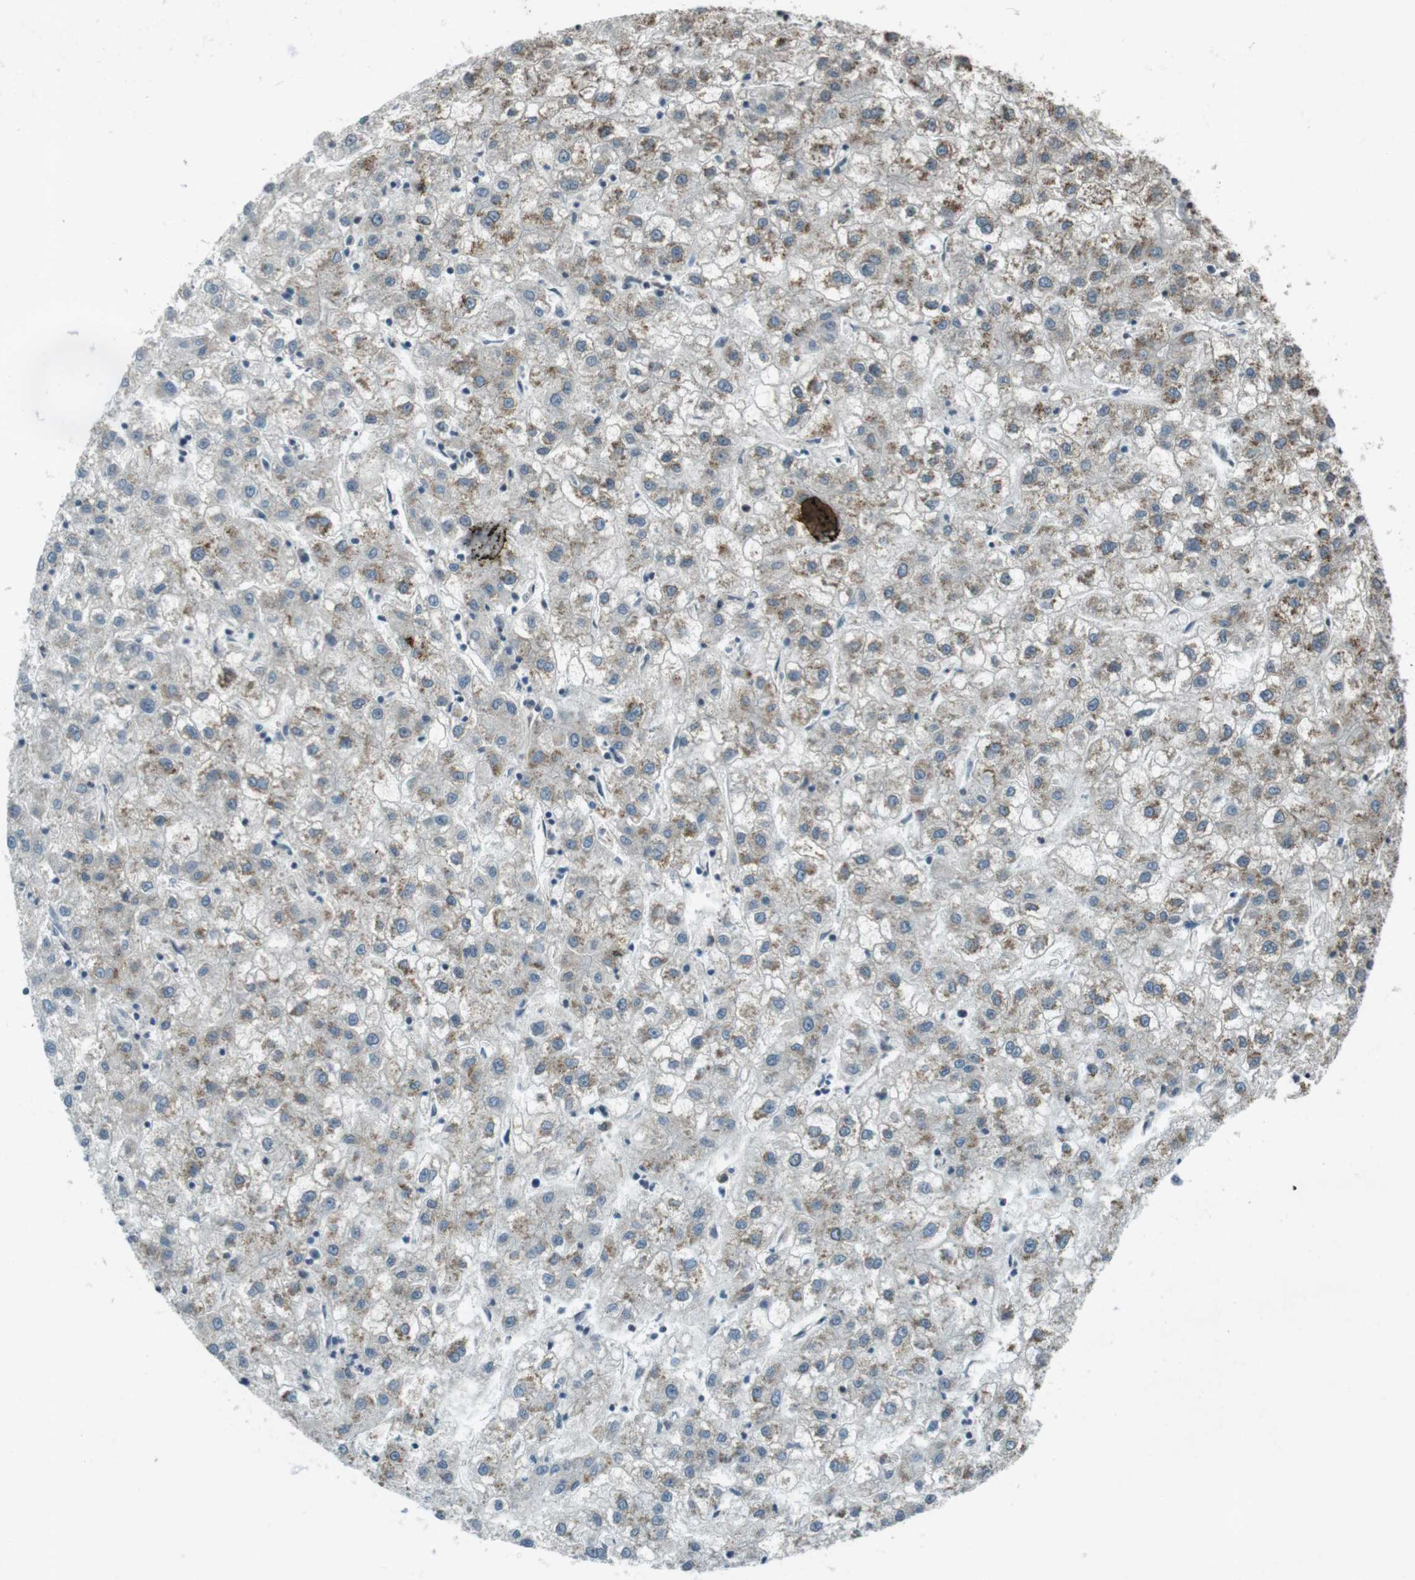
{"staining": {"intensity": "moderate", "quantity": "25%-75%", "location": "cytoplasmic/membranous"}, "tissue": "liver cancer", "cell_type": "Tumor cells", "image_type": "cancer", "snomed": [{"axis": "morphology", "description": "Carcinoma, Hepatocellular, NOS"}, {"axis": "topography", "description": "Liver"}], "caption": "Tumor cells reveal moderate cytoplasmic/membranous expression in about 25%-75% of cells in liver cancer (hepatocellular carcinoma).", "gene": "ZYX", "patient": {"sex": "male", "age": 72}}